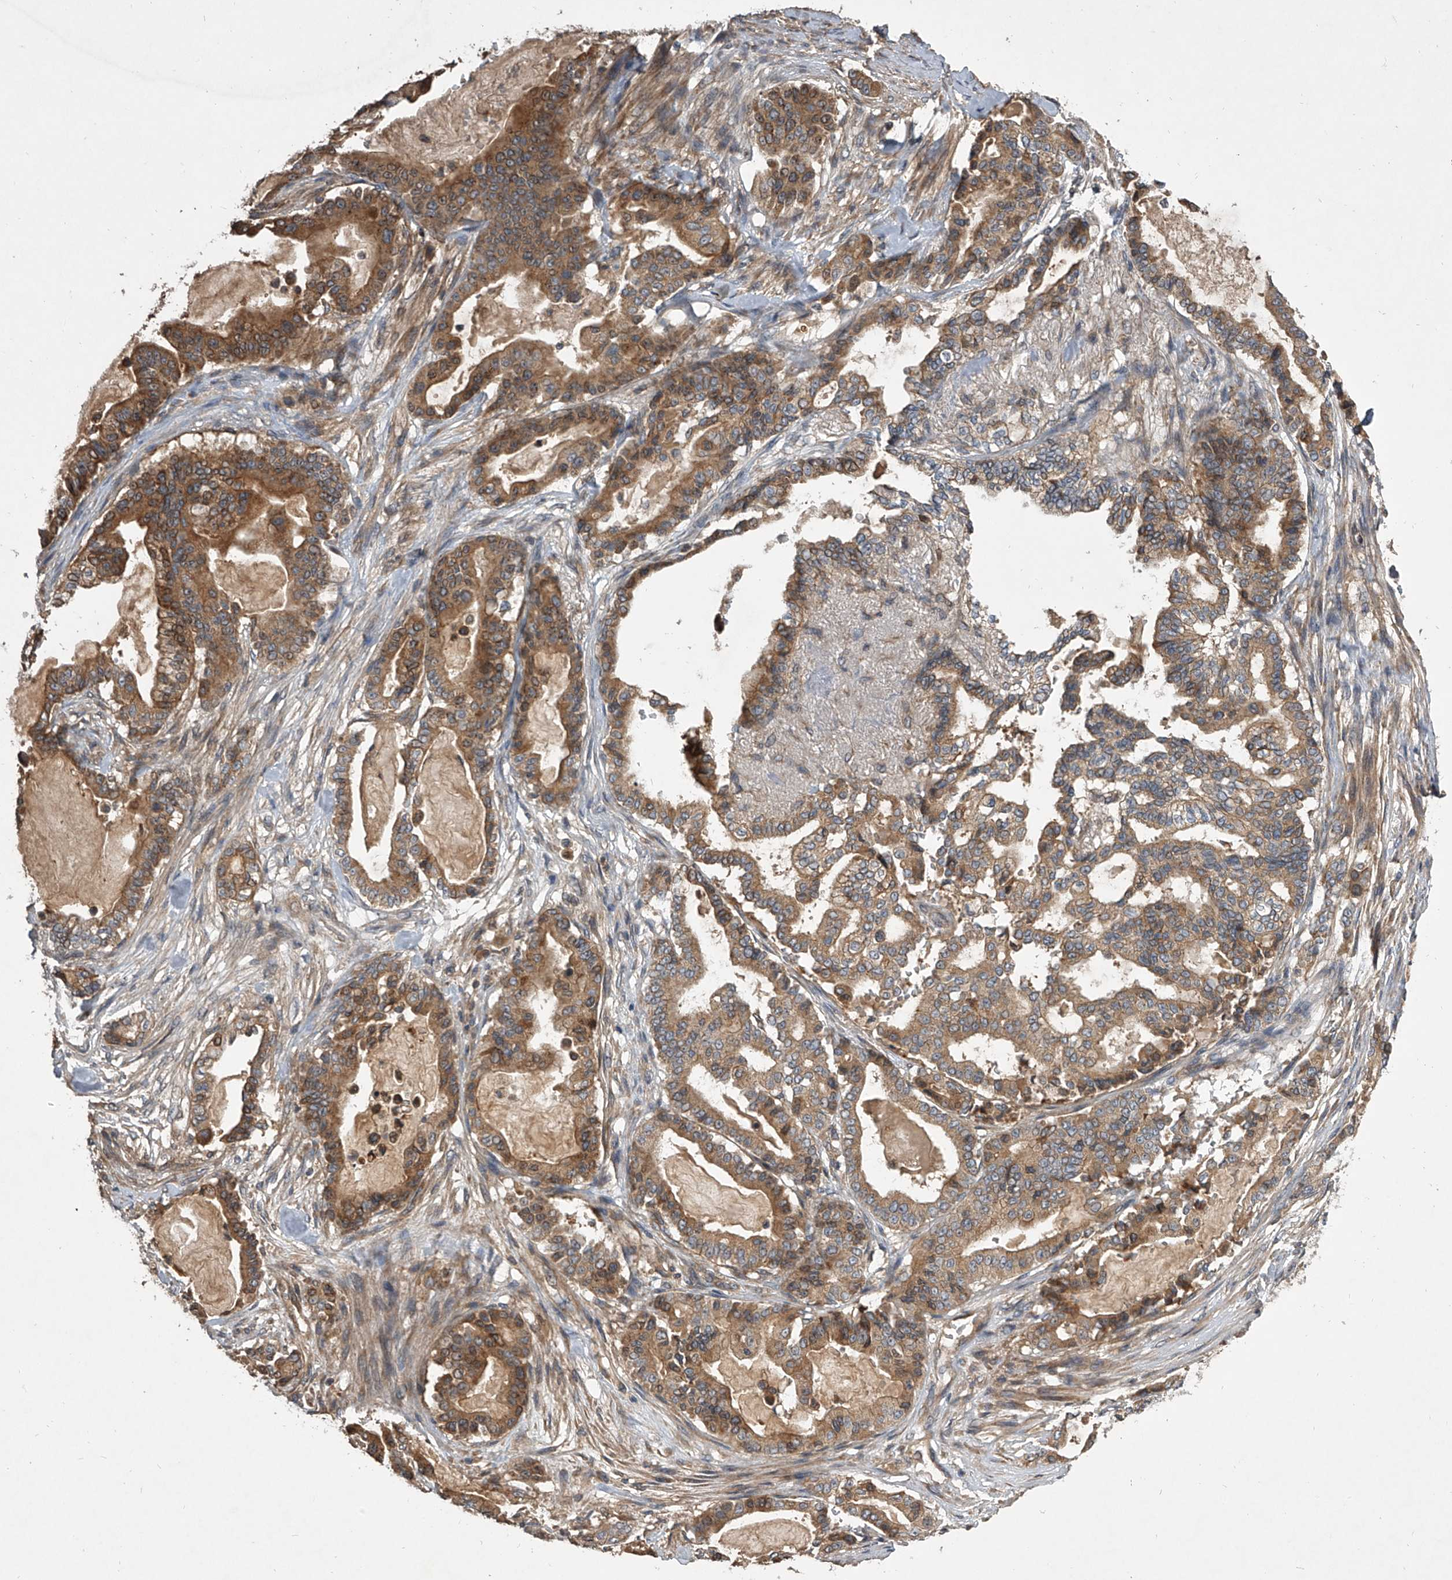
{"staining": {"intensity": "moderate", "quantity": ">75%", "location": "cytoplasmic/membranous"}, "tissue": "pancreatic cancer", "cell_type": "Tumor cells", "image_type": "cancer", "snomed": [{"axis": "morphology", "description": "Adenocarcinoma, NOS"}, {"axis": "topography", "description": "Pancreas"}], "caption": "A brown stain labels moderate cytoplasmic/membranous staining of a protein in human pancreatic cancer (adenocarcinoma) tumor cells. (DAB = brown stain, brightfield microscopy at high magnification).", "gene": "NFS1", "patient": {"sex": "male", "age": 63}}